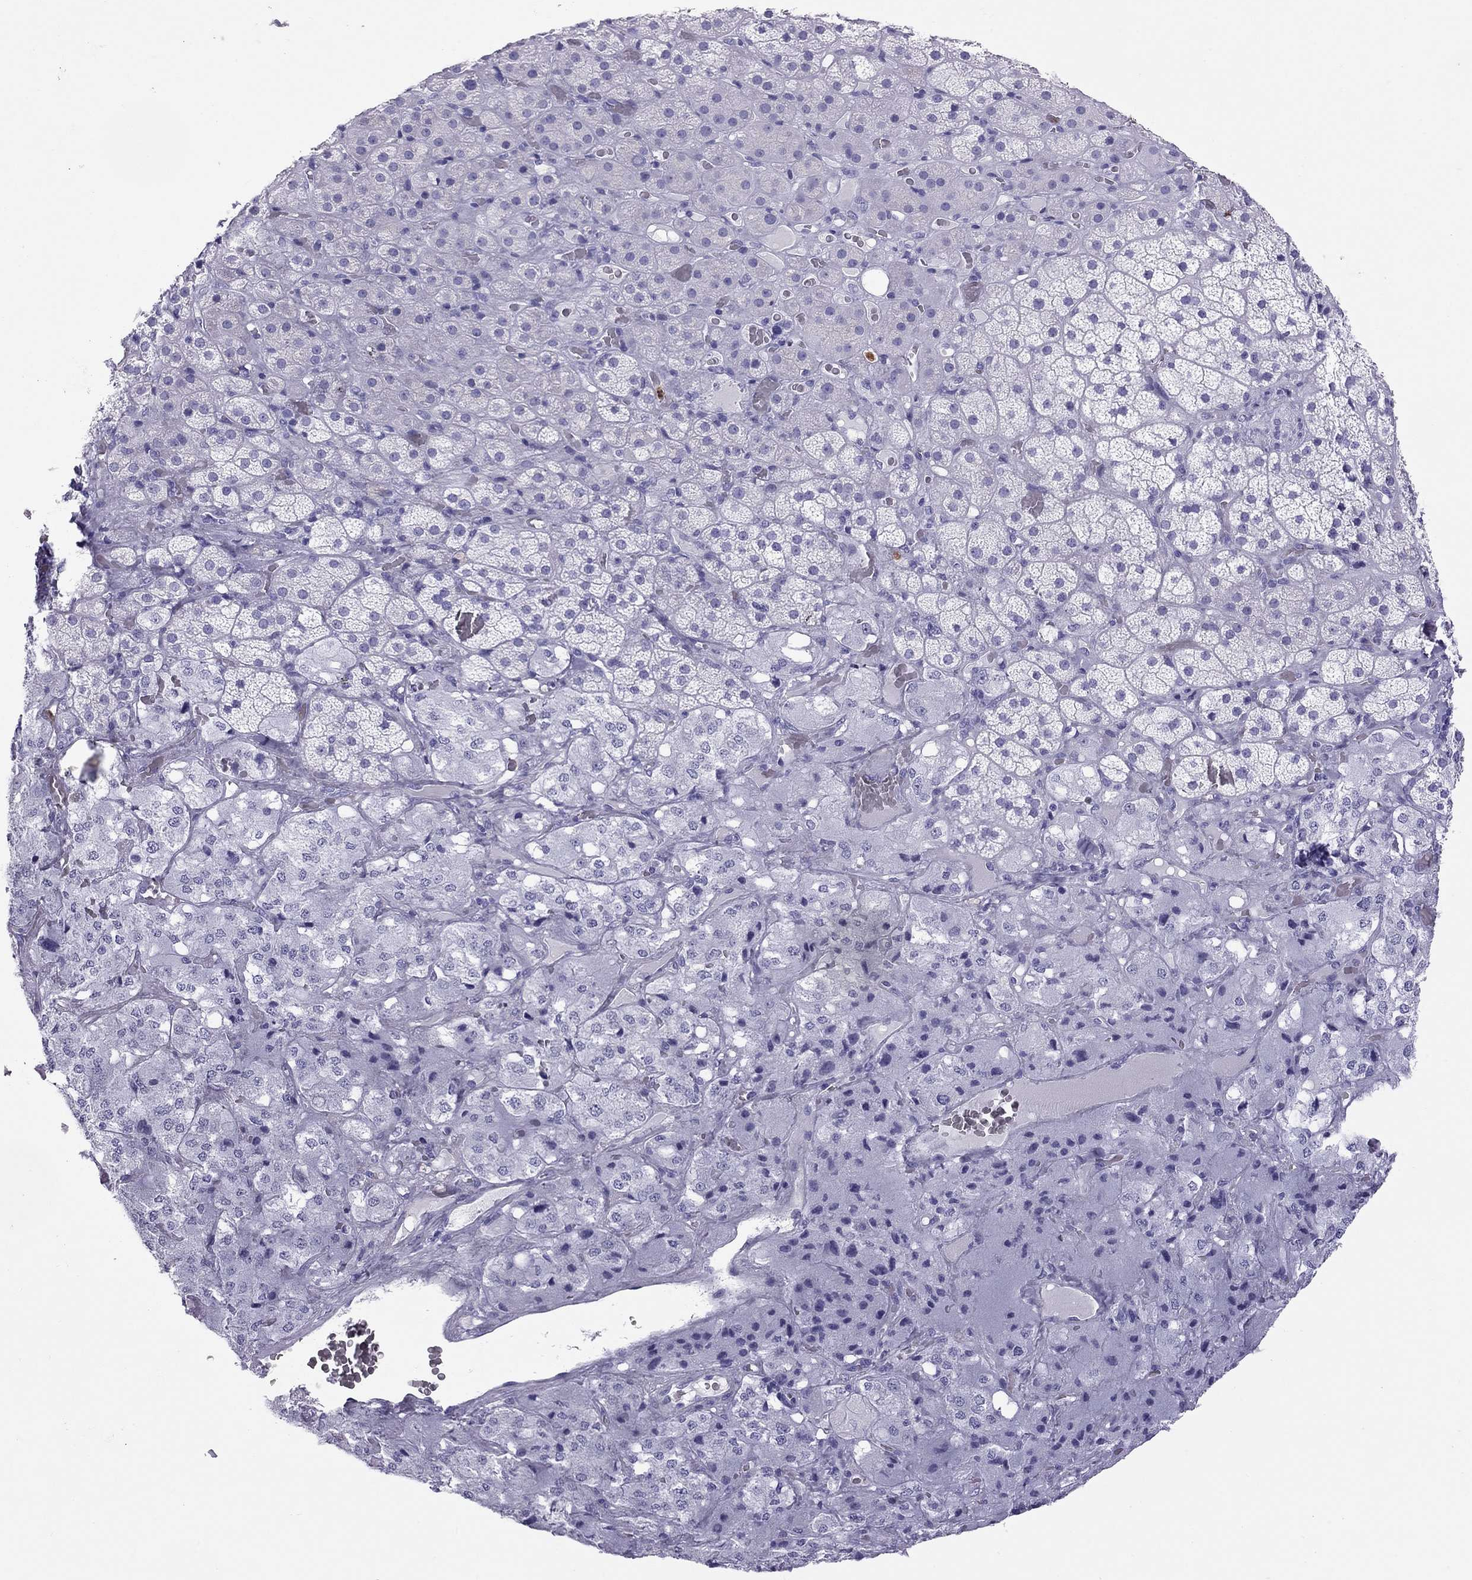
{"staining": {"intensity": "negative", "quantity": "none", "location": "none"}, "tissue": "adrenal gland", "cell_type": "Glandular cells", "image_type": "normal", "snomed": [{"axis": "morphology", "description": "Normal tissue, NOS"}, {"axis": "topography", "description": "Adrenal gland"}], "caption": "Immunohistochemical staining of benign adrenal gland reveals no significant staining in glandular cells. (Stains: DAB (3,3'-diaminobenzidine) immunohistochemistry with hematoxylin counter stain, Microscopy: brightfield microscopy at high magnification).", "gene": "SLAMF1", "patient": {"sex": "male", "age": 57}}